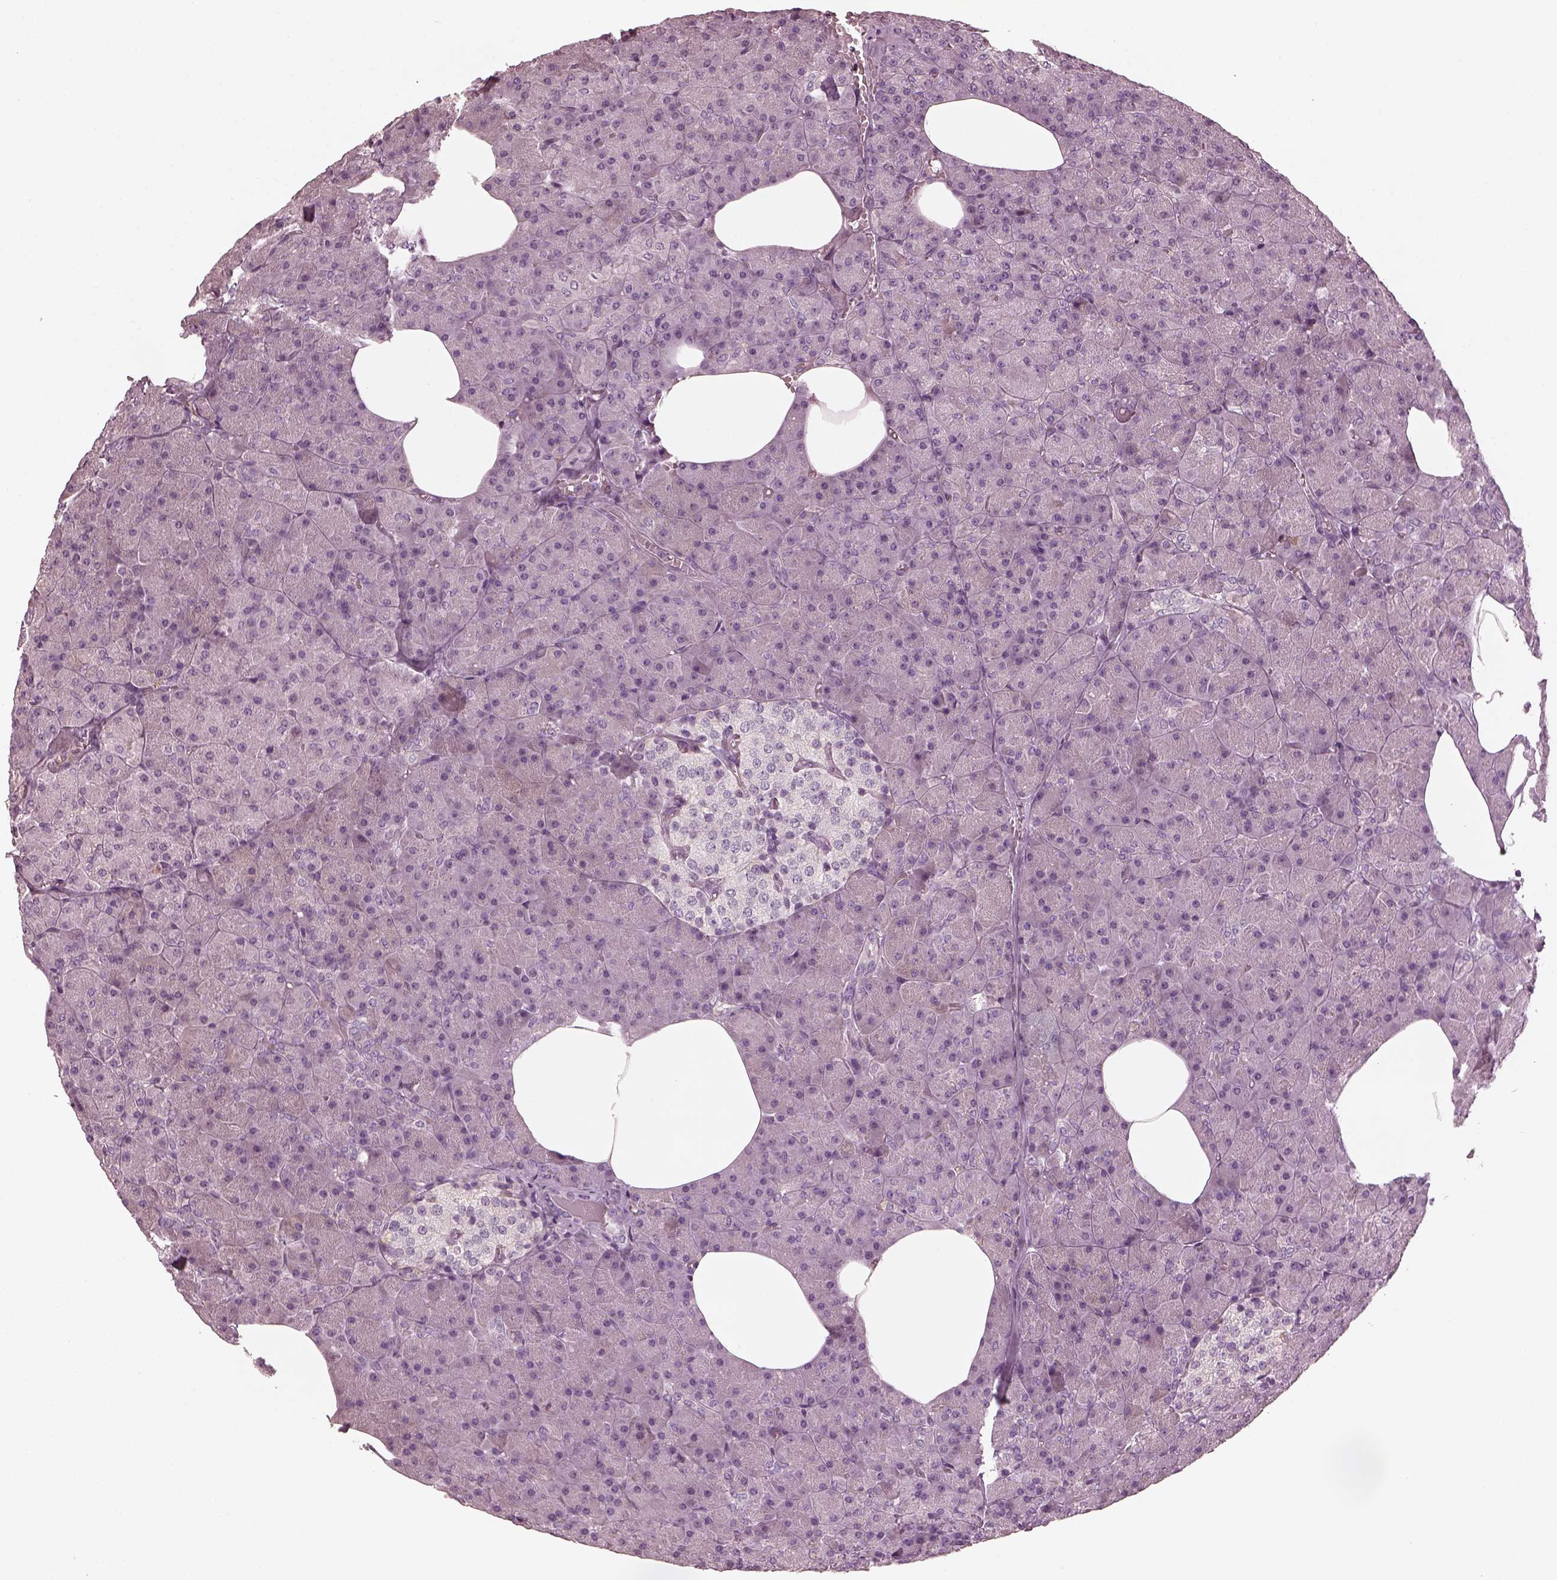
{"staining": {"intensity": "negative", "quantity": "none", "location": "none"}, "tissue": "pancreas", "cell_type": "Exocrine glandular cells", "image_type": "normal", "snomed": [{"axis": "morphology", "description": "Normal tissue, NOS"}, {"axis": "topography", "description": "Pancreas"}], "caption": "High power microscopy image of an IHC image of normal pancreas, revealing no significant staining in exocrine glandular cells. (Brightfield microscopy of DAB immunohistochemistry at high magnification).", "gene": "PSTPIP2", "patient": {"sex": "female", "age": 45}}